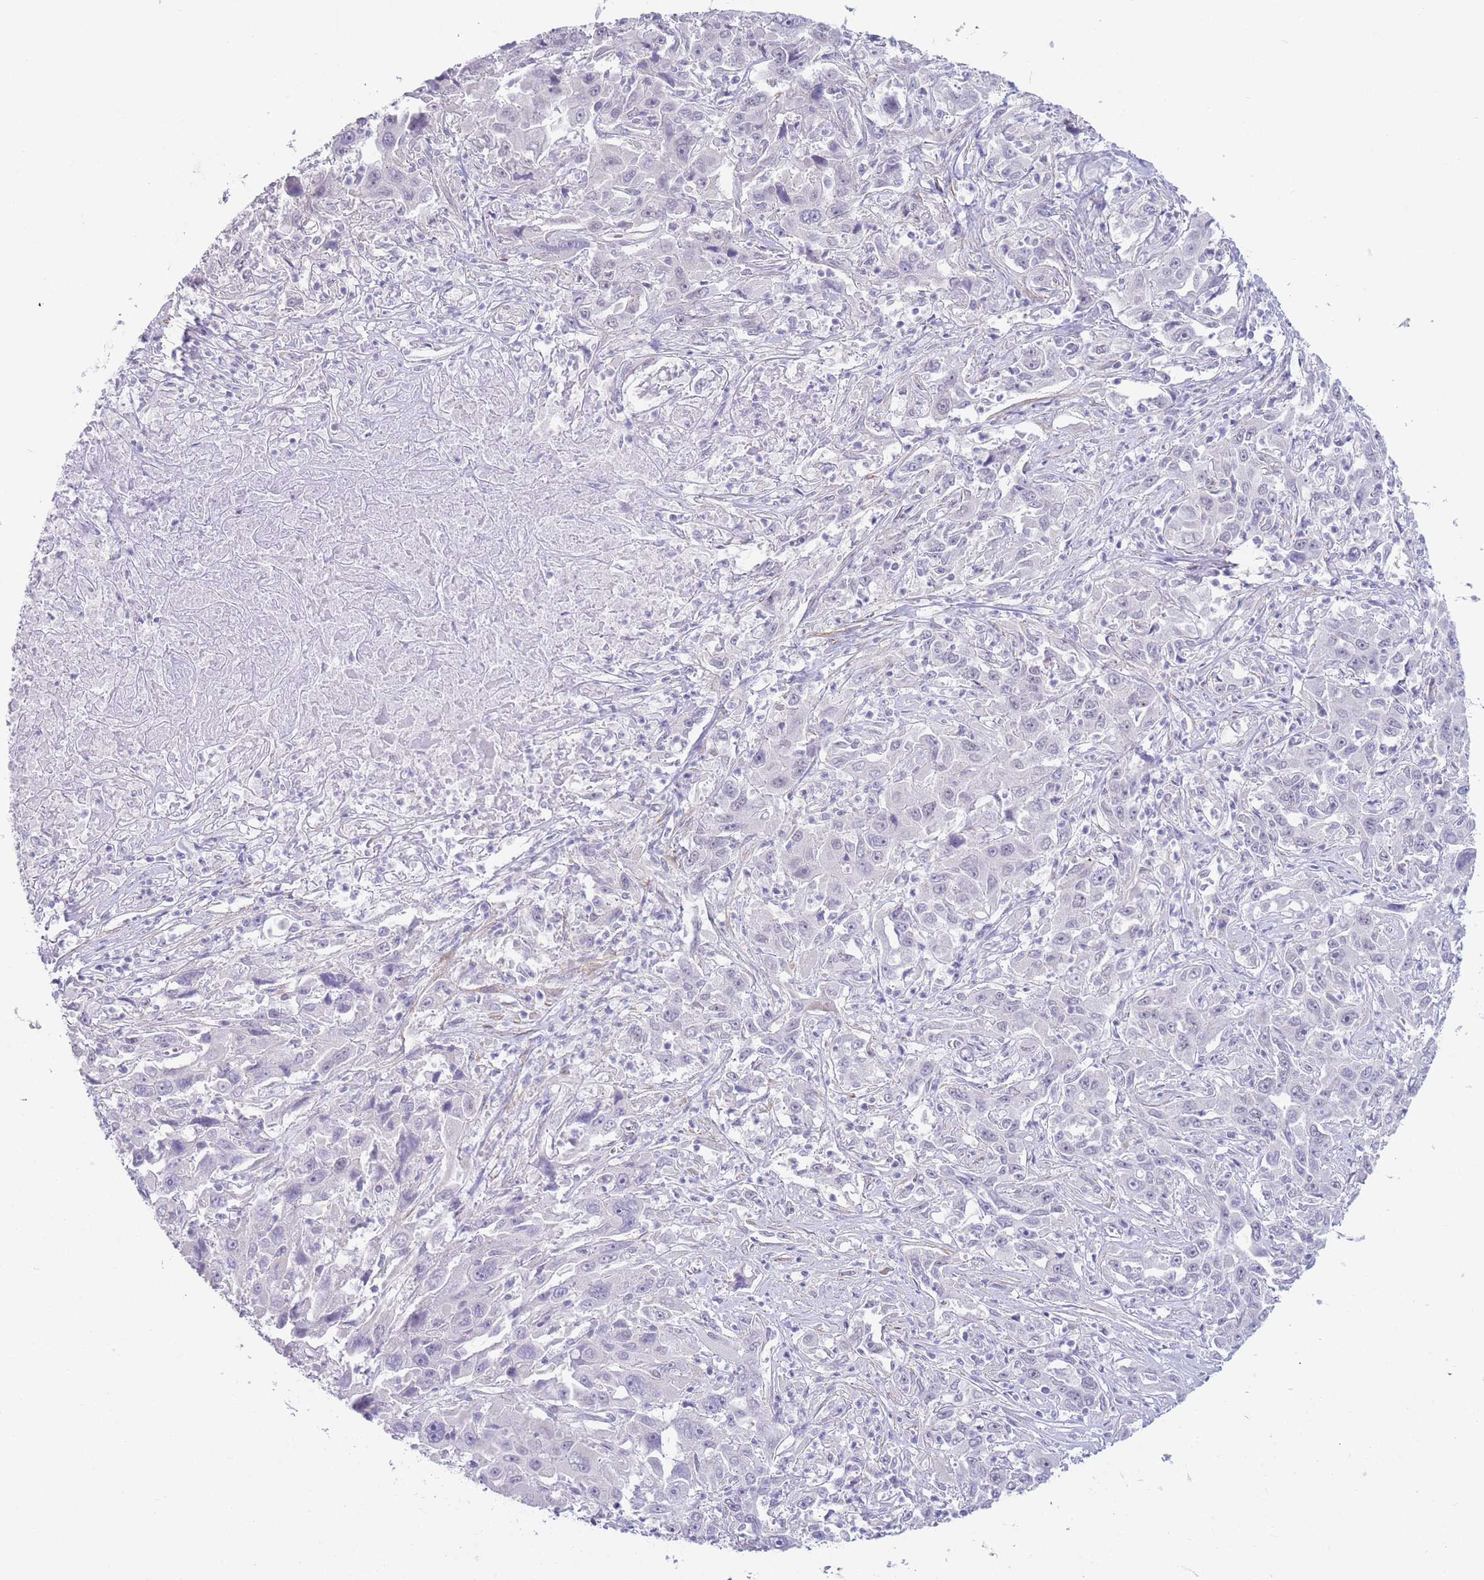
{"staining": {"intensity": "negative", "quantity": "none", "location": "none"}, "tissue": "liver cancer", "cell_type": "Tumor cells", "image_type": "cancer", "snomed": [{"axis": "morphology", "description": "Carcinoma, Hepatocellular, NOS"}, {"axis": "topography", "description": "Liver"}], "caption": "The micrograph reveals no significant staining in tumor cells of hepatocellular carcinoma (liver).", "gene": "ASAP3", "patient": {"sex": "male", "age": 63}}